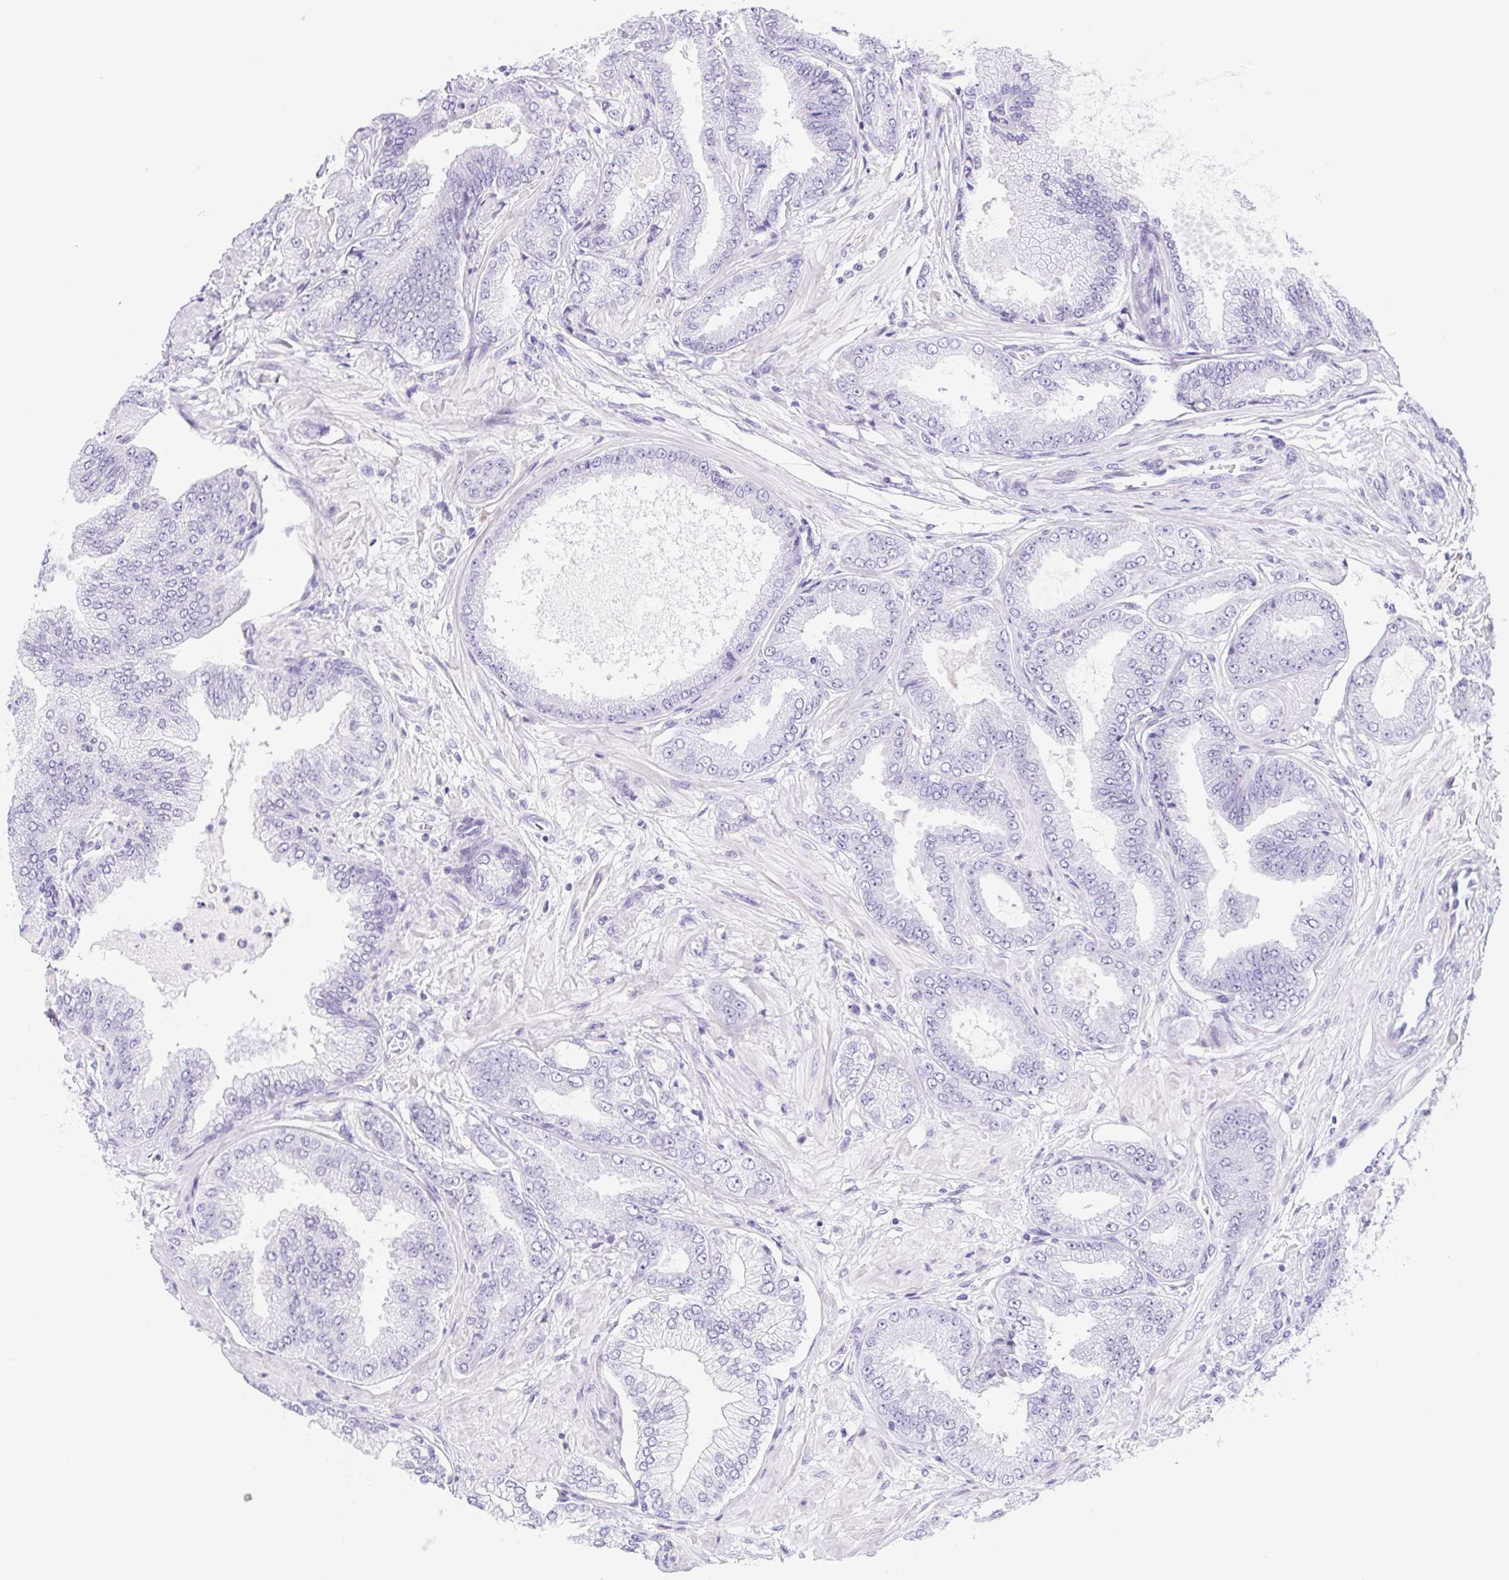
{"staining": {"intensity": "negative", "quantity": "none", "location": "none"}, "tissue": "prostate cancer", "cell_type": "Tumor cells", "image_type": "cancer", "snomed": [{"axis": "morphology", "description": "Adenocarcinoma, Low grade"}, {"axis": "topography", "description": "Prostate"}], "caption": "Tumor cells show no significant staining in prostate cancer. (Brightfield microscopy of DAB immunohistochemistry at high magnification).", "gene": "CYP21A2", "patient": {"sex": "male", "age": 55}}